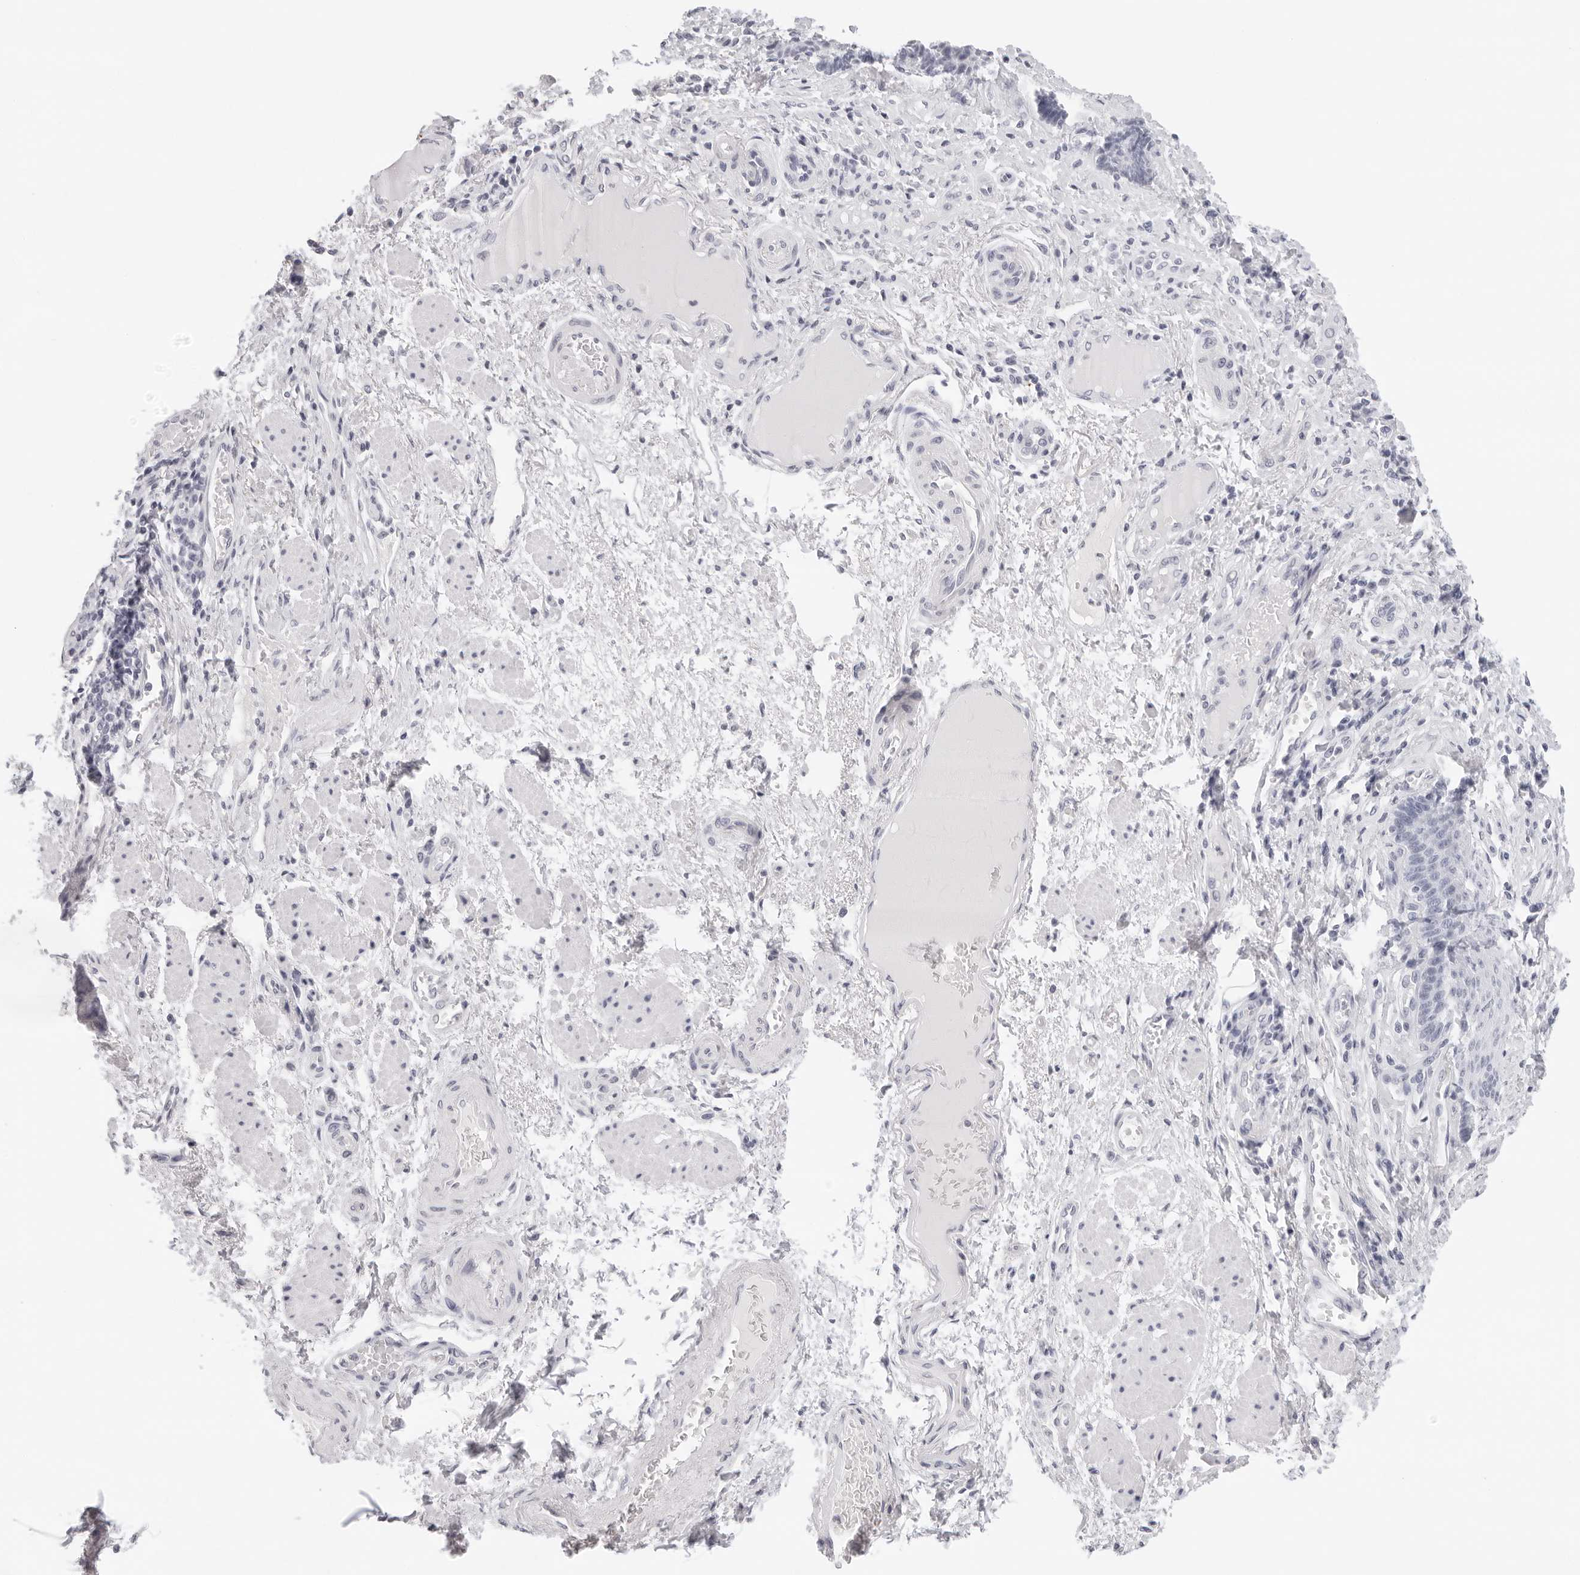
{"staining": {"intensity": "negative", "quantity": "none", "location": "none"}, "tissue": "esophagus", "cell_type": "Squamous epithelial cells", "image_type": "normal", "snomed": [{"axis": "morphology", "description": "Normal tissue, NOS"}, {"axis": "topography", "description": "Esophagus"}], "caption": "A high-resolution image shows IHC staining of unremarkable esophagus, which reveals no significant positivity in squamous epithelial cells. (DAB IHC, high magnification).", "gene": "AGMAT", "patient": {"sex": "male", "age": 54}}